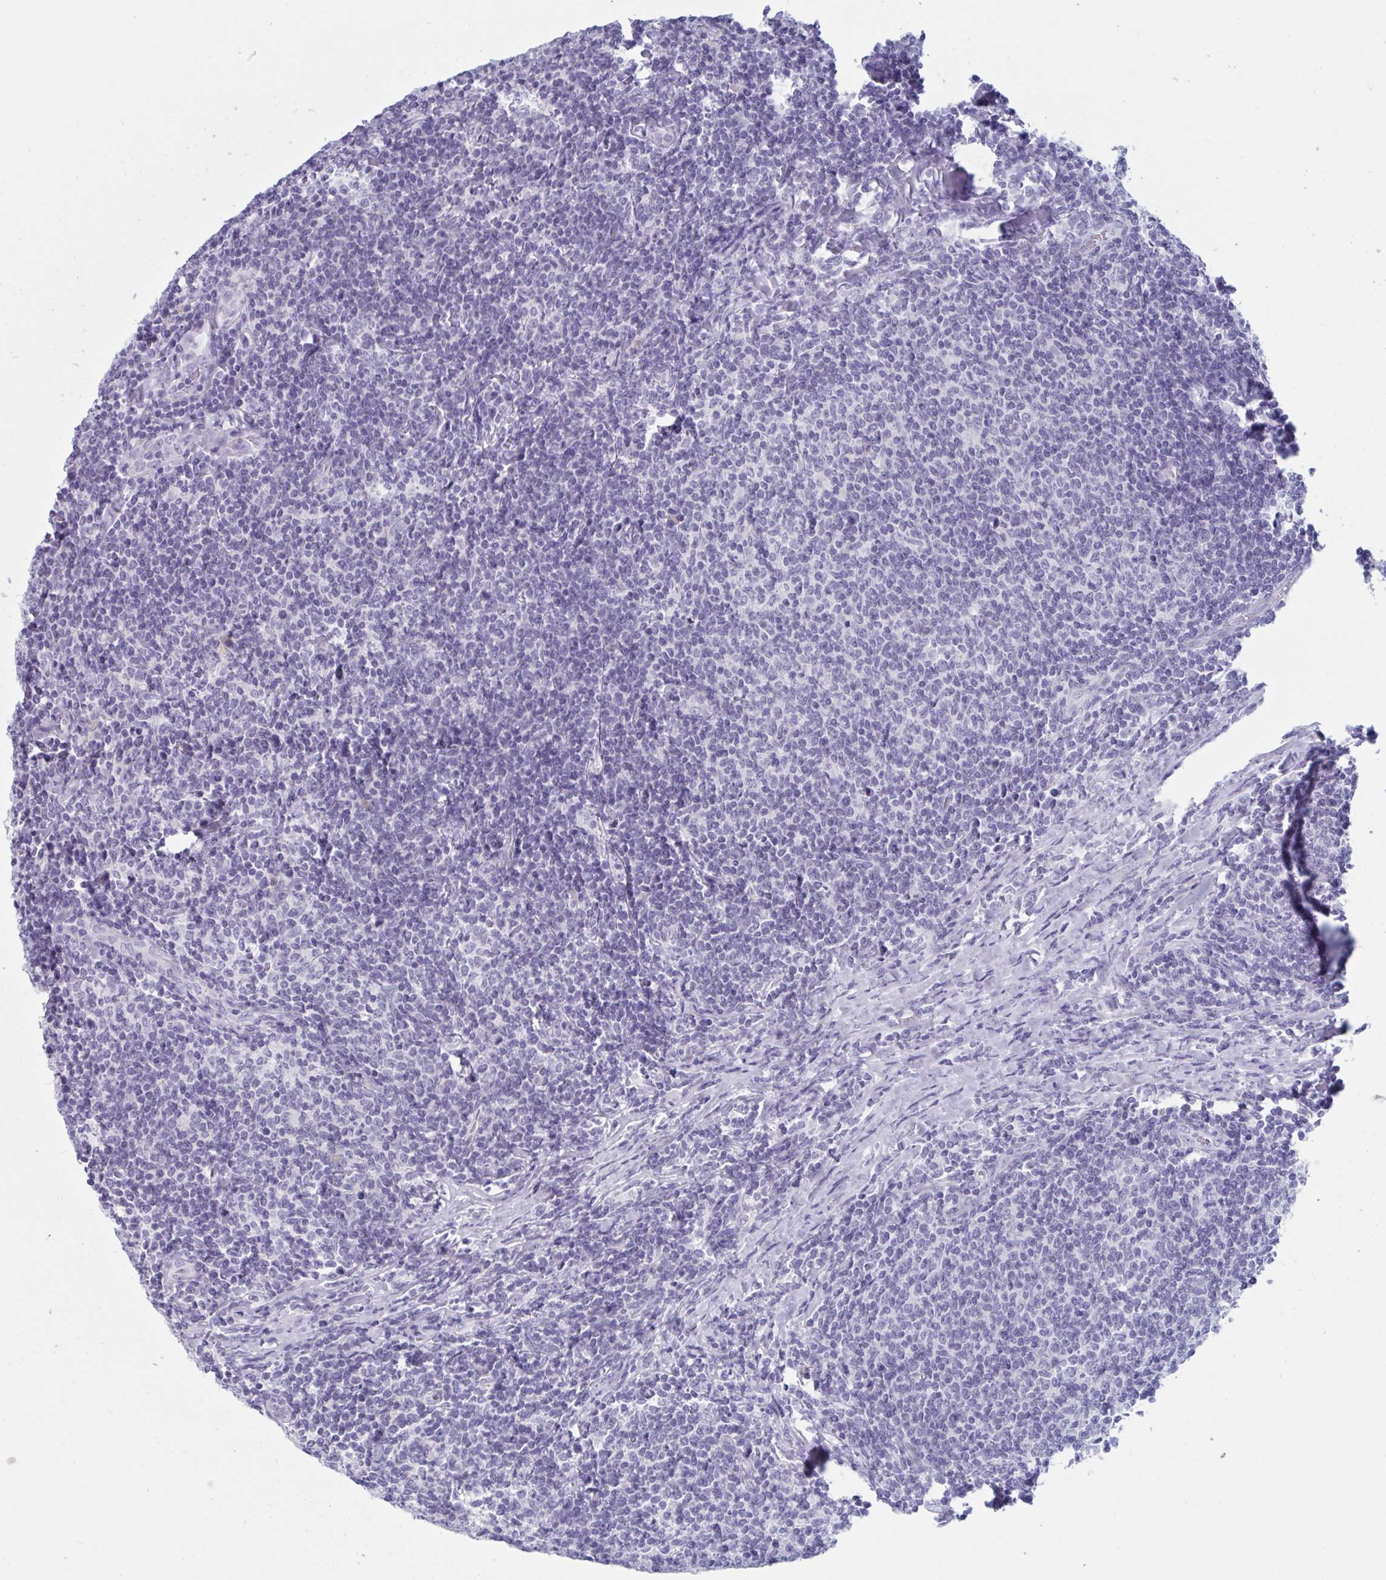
{"staining": {"intensity": "negative", "quantity": "none", "location": "none"}, "tissue": "lymphoma", "cell_type": "Tumor cells", "image_type": "cancer", "snomed": [{"axis": "morphology", "description": "Malignant lymphoma, non-Hodgkin's type, Low grade"}, {"axis": "topography", "description": "Lymph node"}], "caption": "A high-resolution micrograph shows IHC staining of lymphoma, which shows no significant expression in tumor cells. (IHC, brightfield microscopy, high magnification).", "gene": "HSD11B2", "patient": {"sex": "male", "age": 52}}